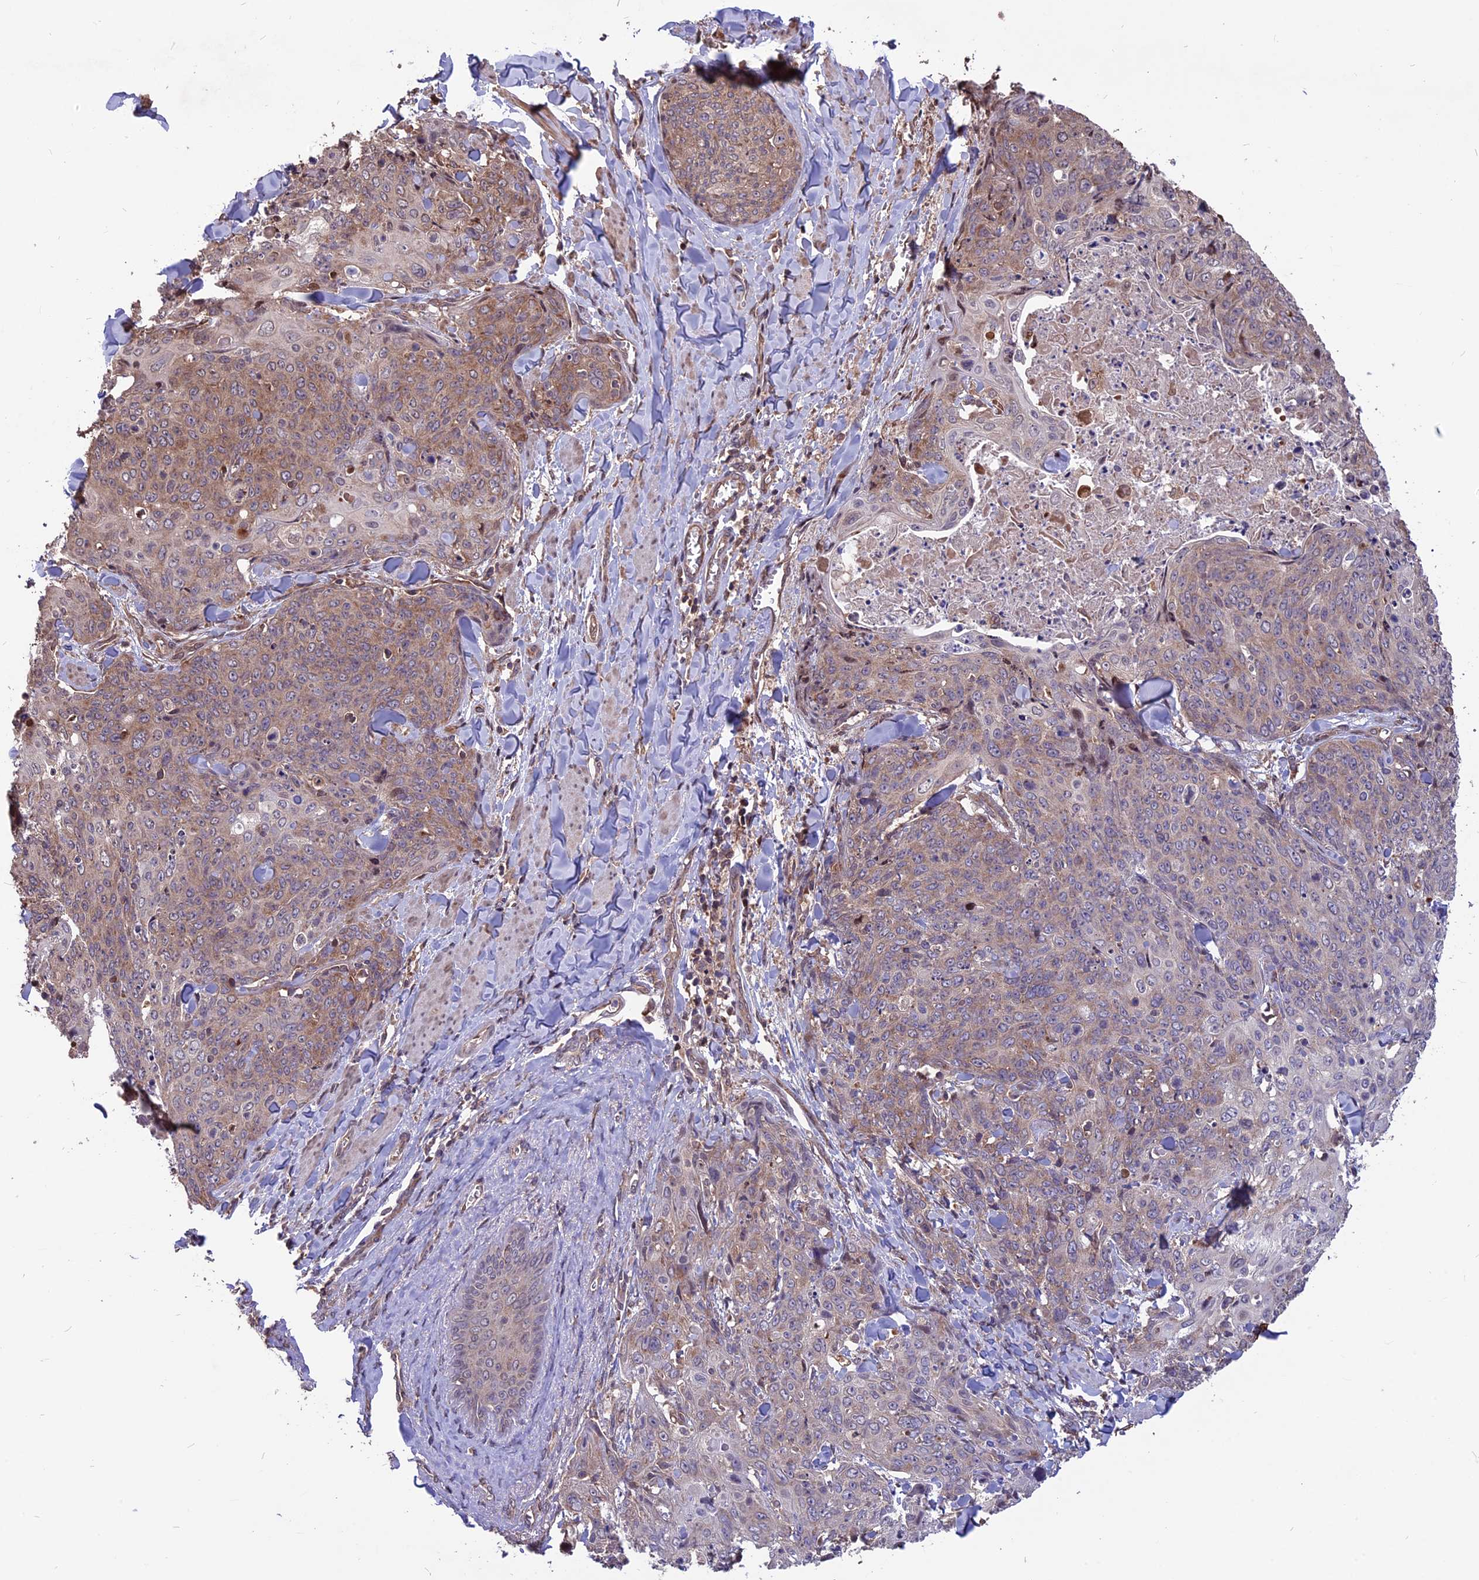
{"staining": {"intensity": "weak", "quantity": "<25%", "location": "cytoplasmic/membranous"}, "tissue": "skin cancer", "cell_type": "Tumor cells", "image_type": "cancer", "snomed": [{"axis": "morphology", "description": "Squamous cell carcinoma, NOS"}, {"axis": "topography", "description": "Skin"}, {"axis": "topography", "description": "Vulva"}], "caption": "Skin cancer was stained to show a protein in brown. There is no significant staining in tumor cells.", "gene": "ZNF598", "patient": {"sex": "female", "age": 85}}